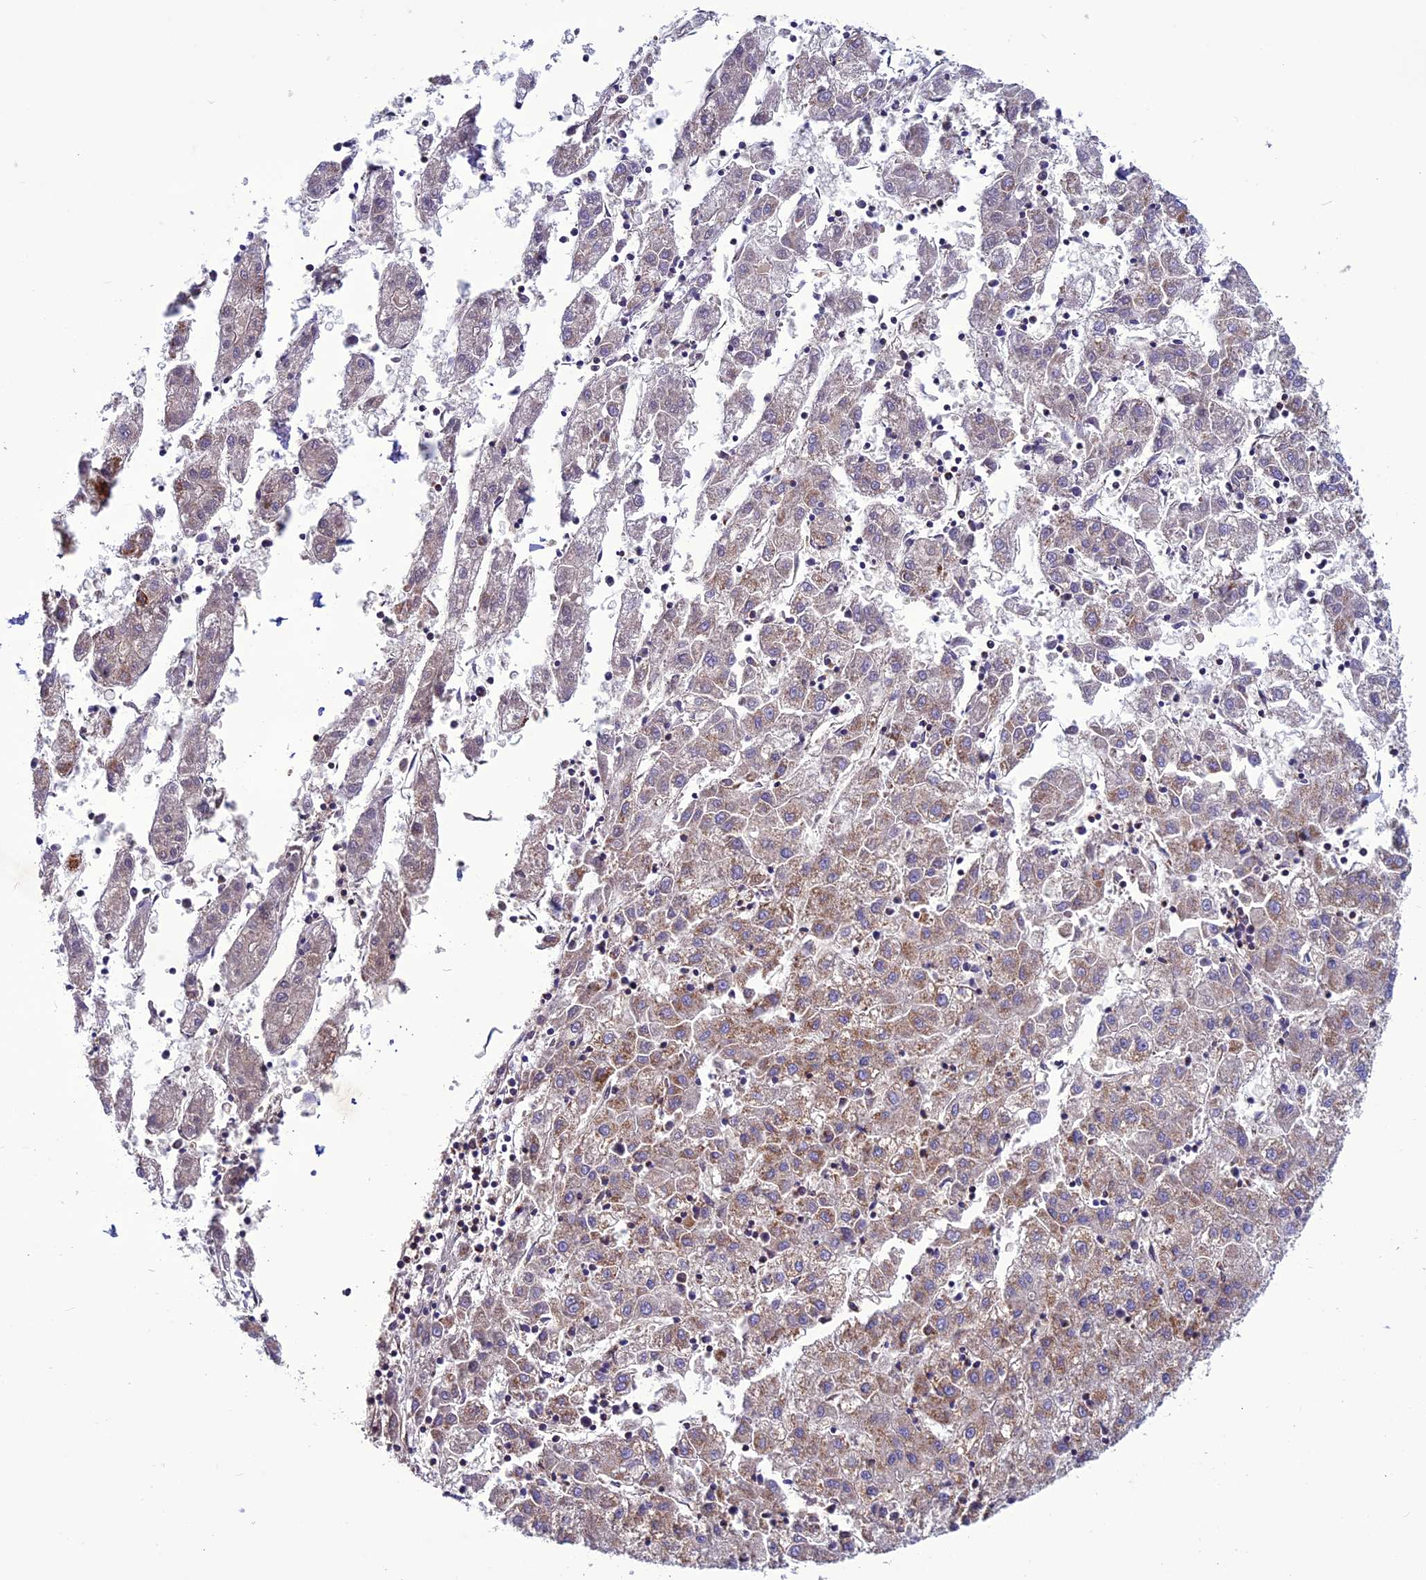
{"staining": {"intensity": "moderate", "quantity": "25%-75%", "location": "cytoplasmic/membranous"}, "tissue": "liver cancer", "cell_type": "Tumor cells", "image_type": "cancer", "snomed": [{"axis": "morphology", "description": "Carcinoma, Hepatocellular, NOS"}, {"axis": "topography", "description": "Liver"}], "caption": "DAB (3,3'-diaminobenzidine) immunohistochemical staining of liver cancer shows moderate cytoplasmic/membranous protein positivity in about 25%-75% of tumor cells.", "gene": "ICA1L", "patient": {"sex": "male", "age": 72}}